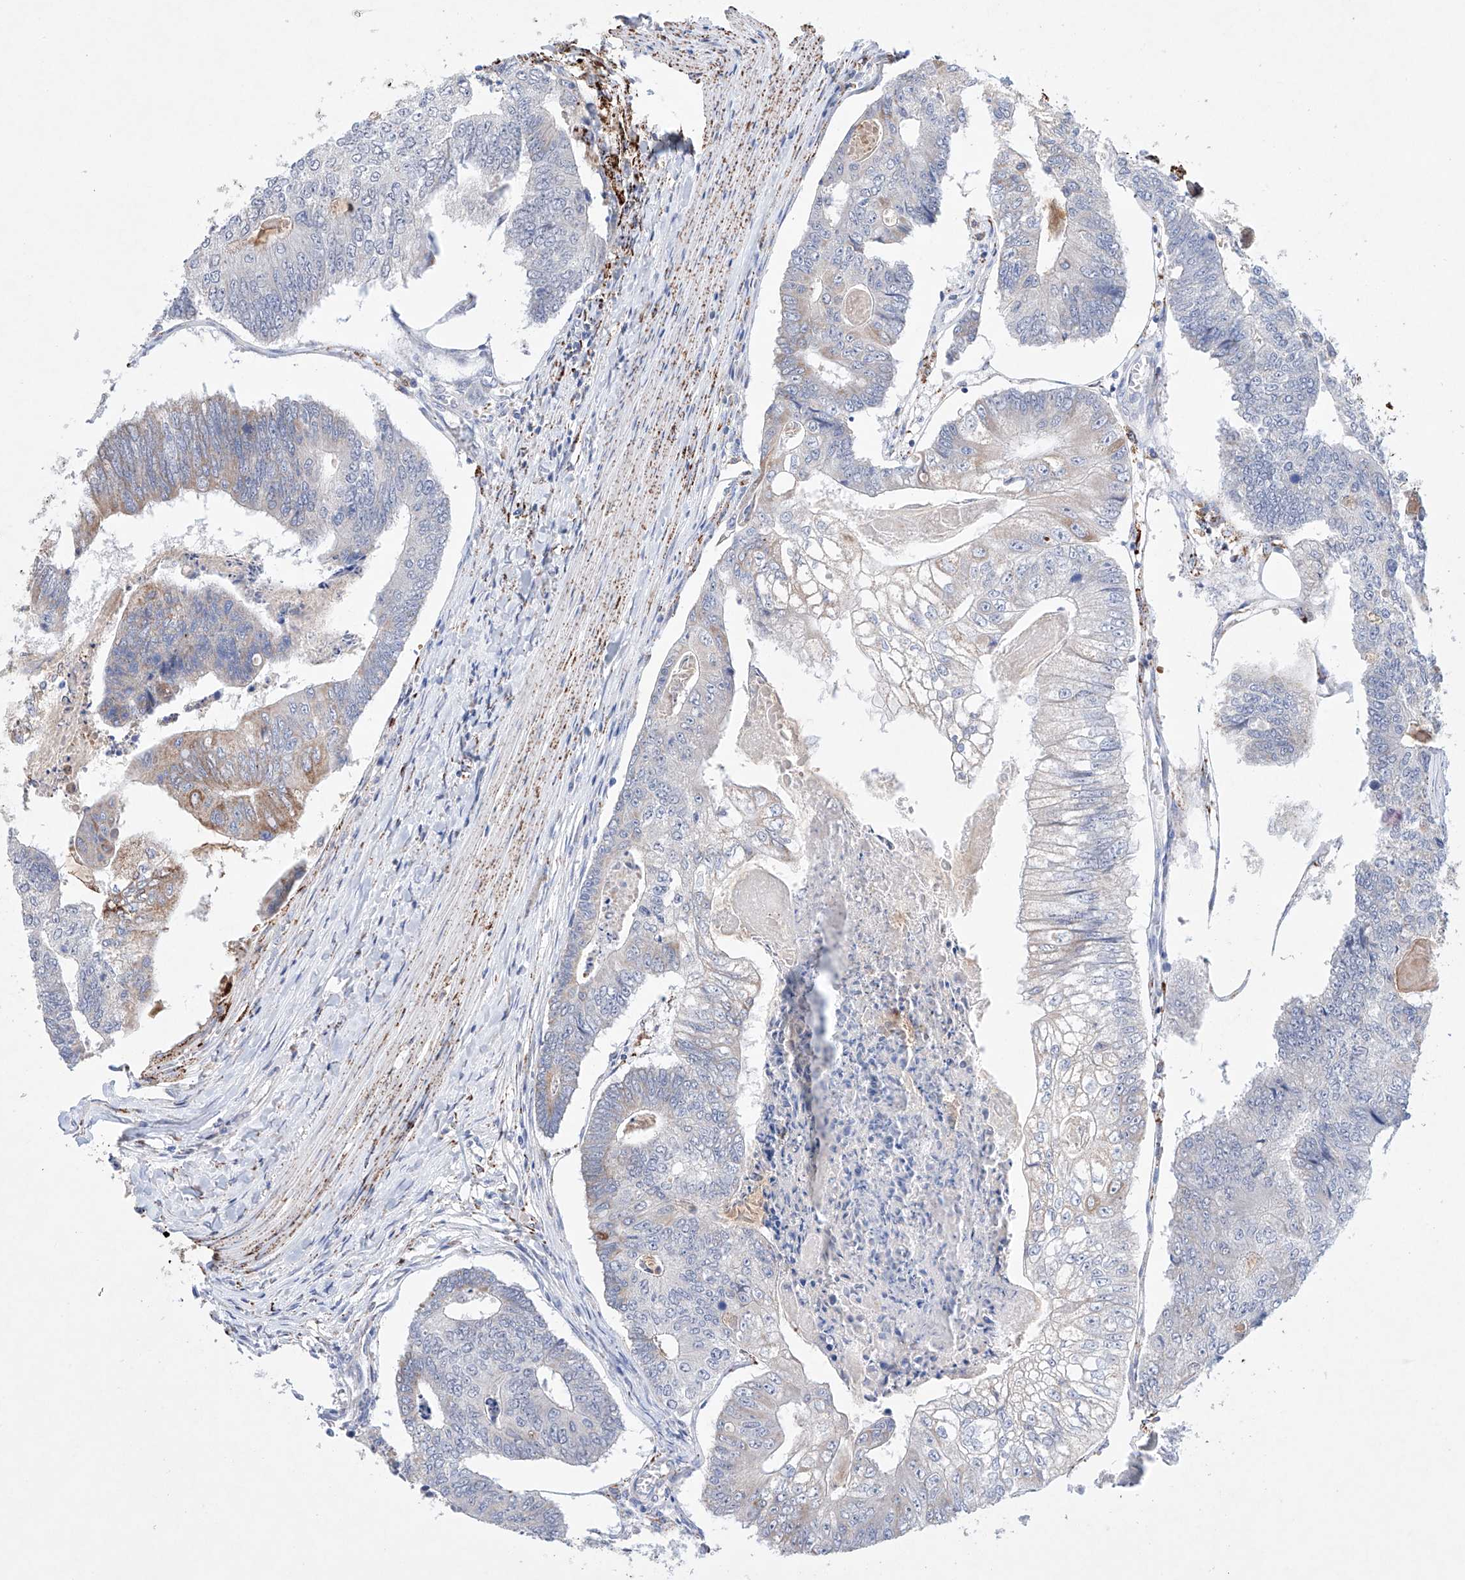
{"staining": {"intensity": "weak", "quantity": "<25%", "location": "cytoplasmic/membranous"}, "tissue": "colorectal cancer", "cell_type": "Tumor cells", "image_type": "cancer", "snomed": [{"axis": "morphology", "description": "Adenocarcinoma, NOS"}, {"axis": "topography", "description": "Colon"}], "caption": "High power microscopy photomicrograph of an immunohistochemistry photomicrograph of colorectal cancer (adenocarcinoma), revealing no significant positivity in tumor cells.", "gene": "NRROS", "patient": {"sex": "female", "age": 67}}